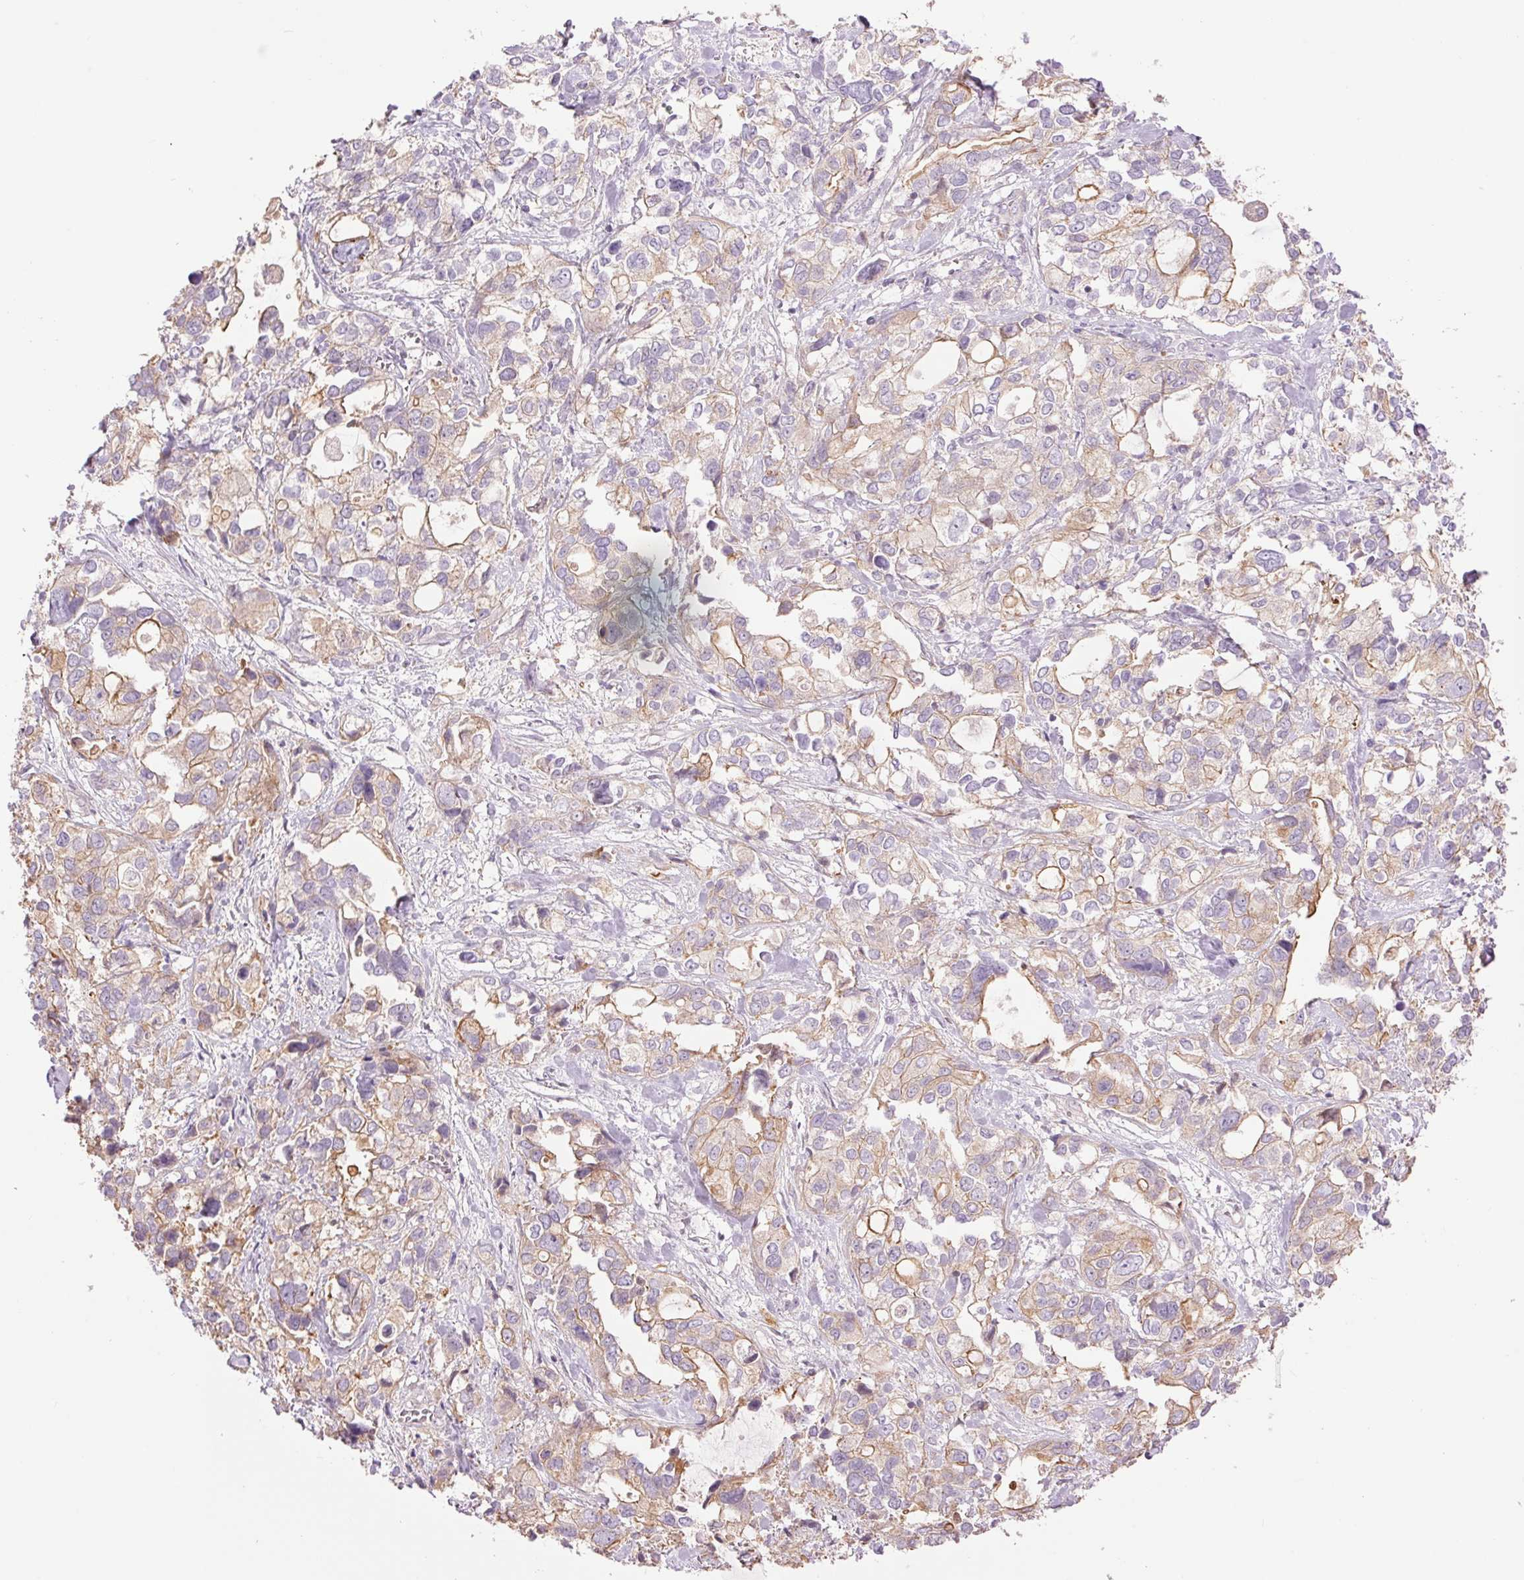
{"staining": {"intensity": "weak", "quantity": "25%-75%", "location": "cytoplasmic/membranous"}, "tissue": "stomach cancer", "cell_type": "Tumor cells", "image_type": "cancer", "snomed": [{"axis": "morphology", "description": "Adenocarcinoma, NOS"}, {"axis": "topography", "description": "Stomach, upper"}], "caption": "Protein analysis of stomach cancer (adenocarcinoma) tissue displays weak cytoplasmic/membranous positivity in approximately 25%-75% of tumor cells.", "gene": "CTNNA3", "patient": {"sex": "female", "age": 81}}